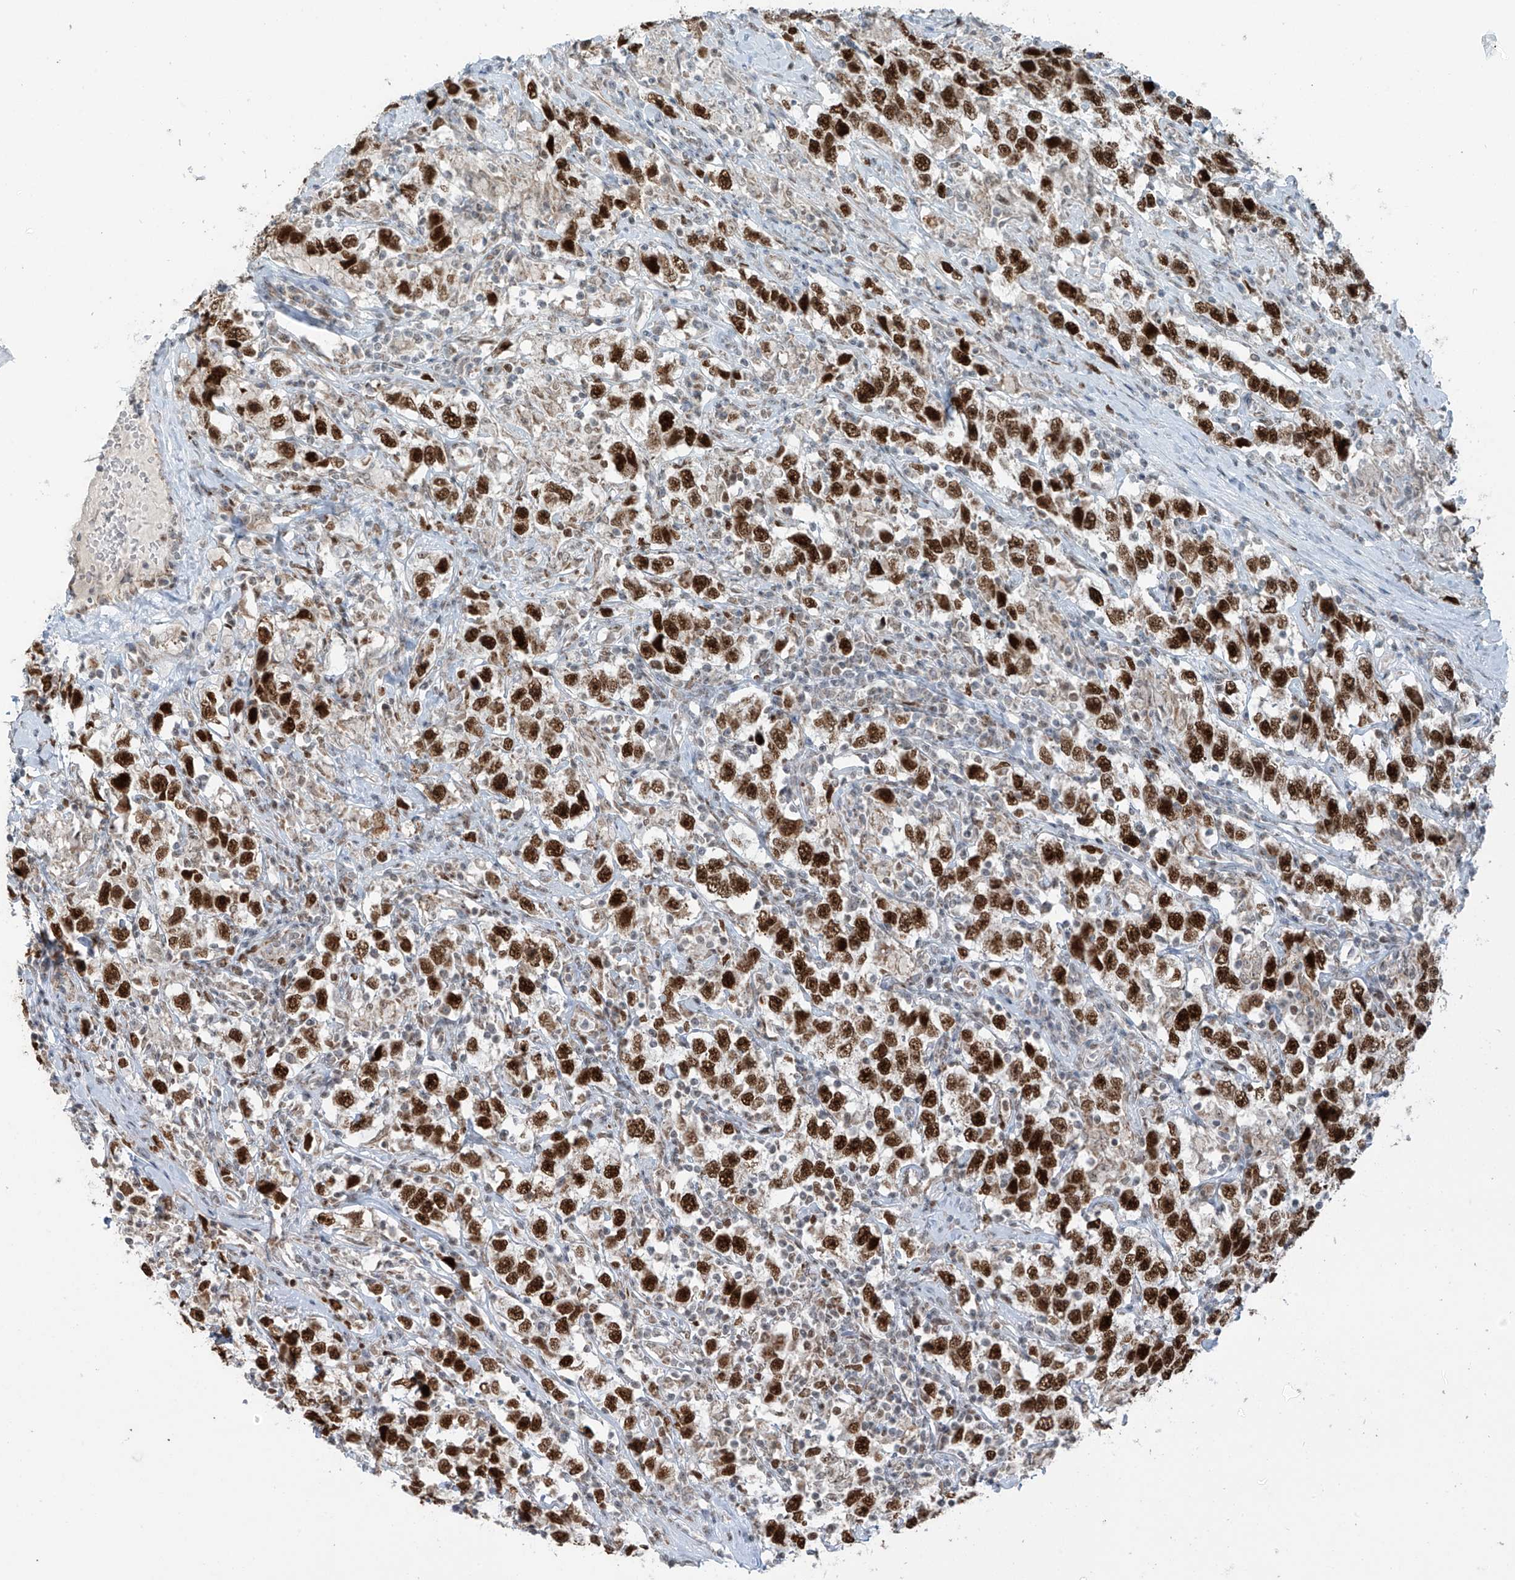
{"staining": {"intensity": "strong", "quantity": ">75%", "location": "nuclear"}, "tissue": "testis cancer", "cell_type": "Tumor cells", "image_type": "cancer", "snomed": [{"axis": "morphology", "description": "Seminoma, NOS"}, {"axis": "topography", "description": "Testis"}], "caption": "Protein expression analysis of human testis cancer reveals strong nuclear expression in about >75% of tumor cells. Using DAB (3,3'-diaminobenzidine) (brown) and hematoxylin (blue) stains, captured at high magnification using brightfield microscopy.", "gene": "WRNIP1", "patient": {"sex": "male", "age": 41}}